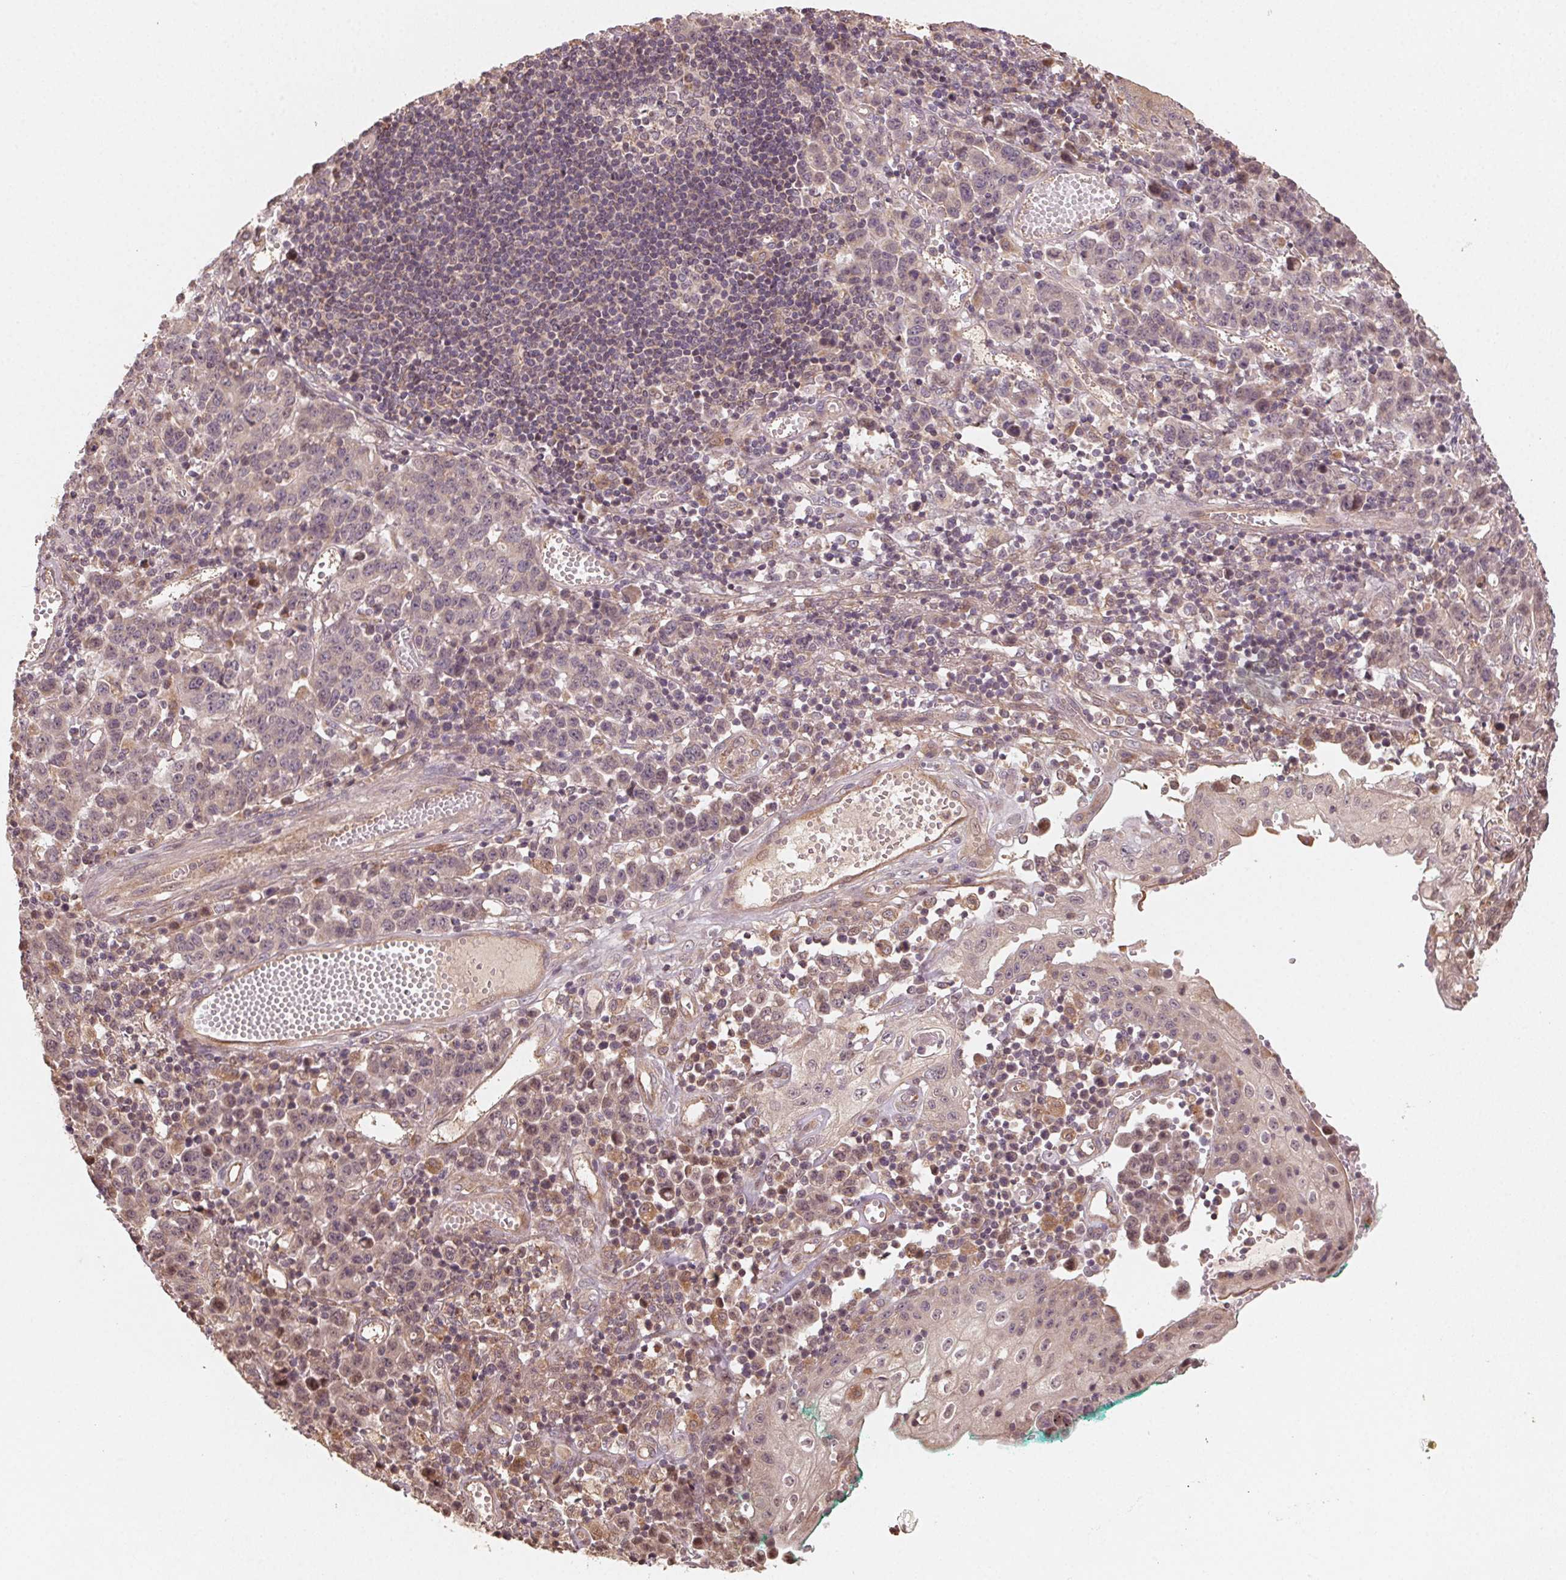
{"staining": {"intensity": "weak", "quantity": "25%-75%", "location": "cytoplasmic/membranous"}, "tissue": "stomach cancer", "cell_type": "Tumor cells", "image_type": "cancer", "snomed": [{"axis": "morphology", "description": "Adenocarcinoma, NOS"}, {"axis": "topography", "description": "Stomach, upper"}], "caption": "The immunohistochemical stain highlights weak cytoplasmic/membranous staining in tumor cells of adenocarcinoma (stomach) tissue.", "gene": "WBP2", "patient": {"sex": "male", "age": 69}}